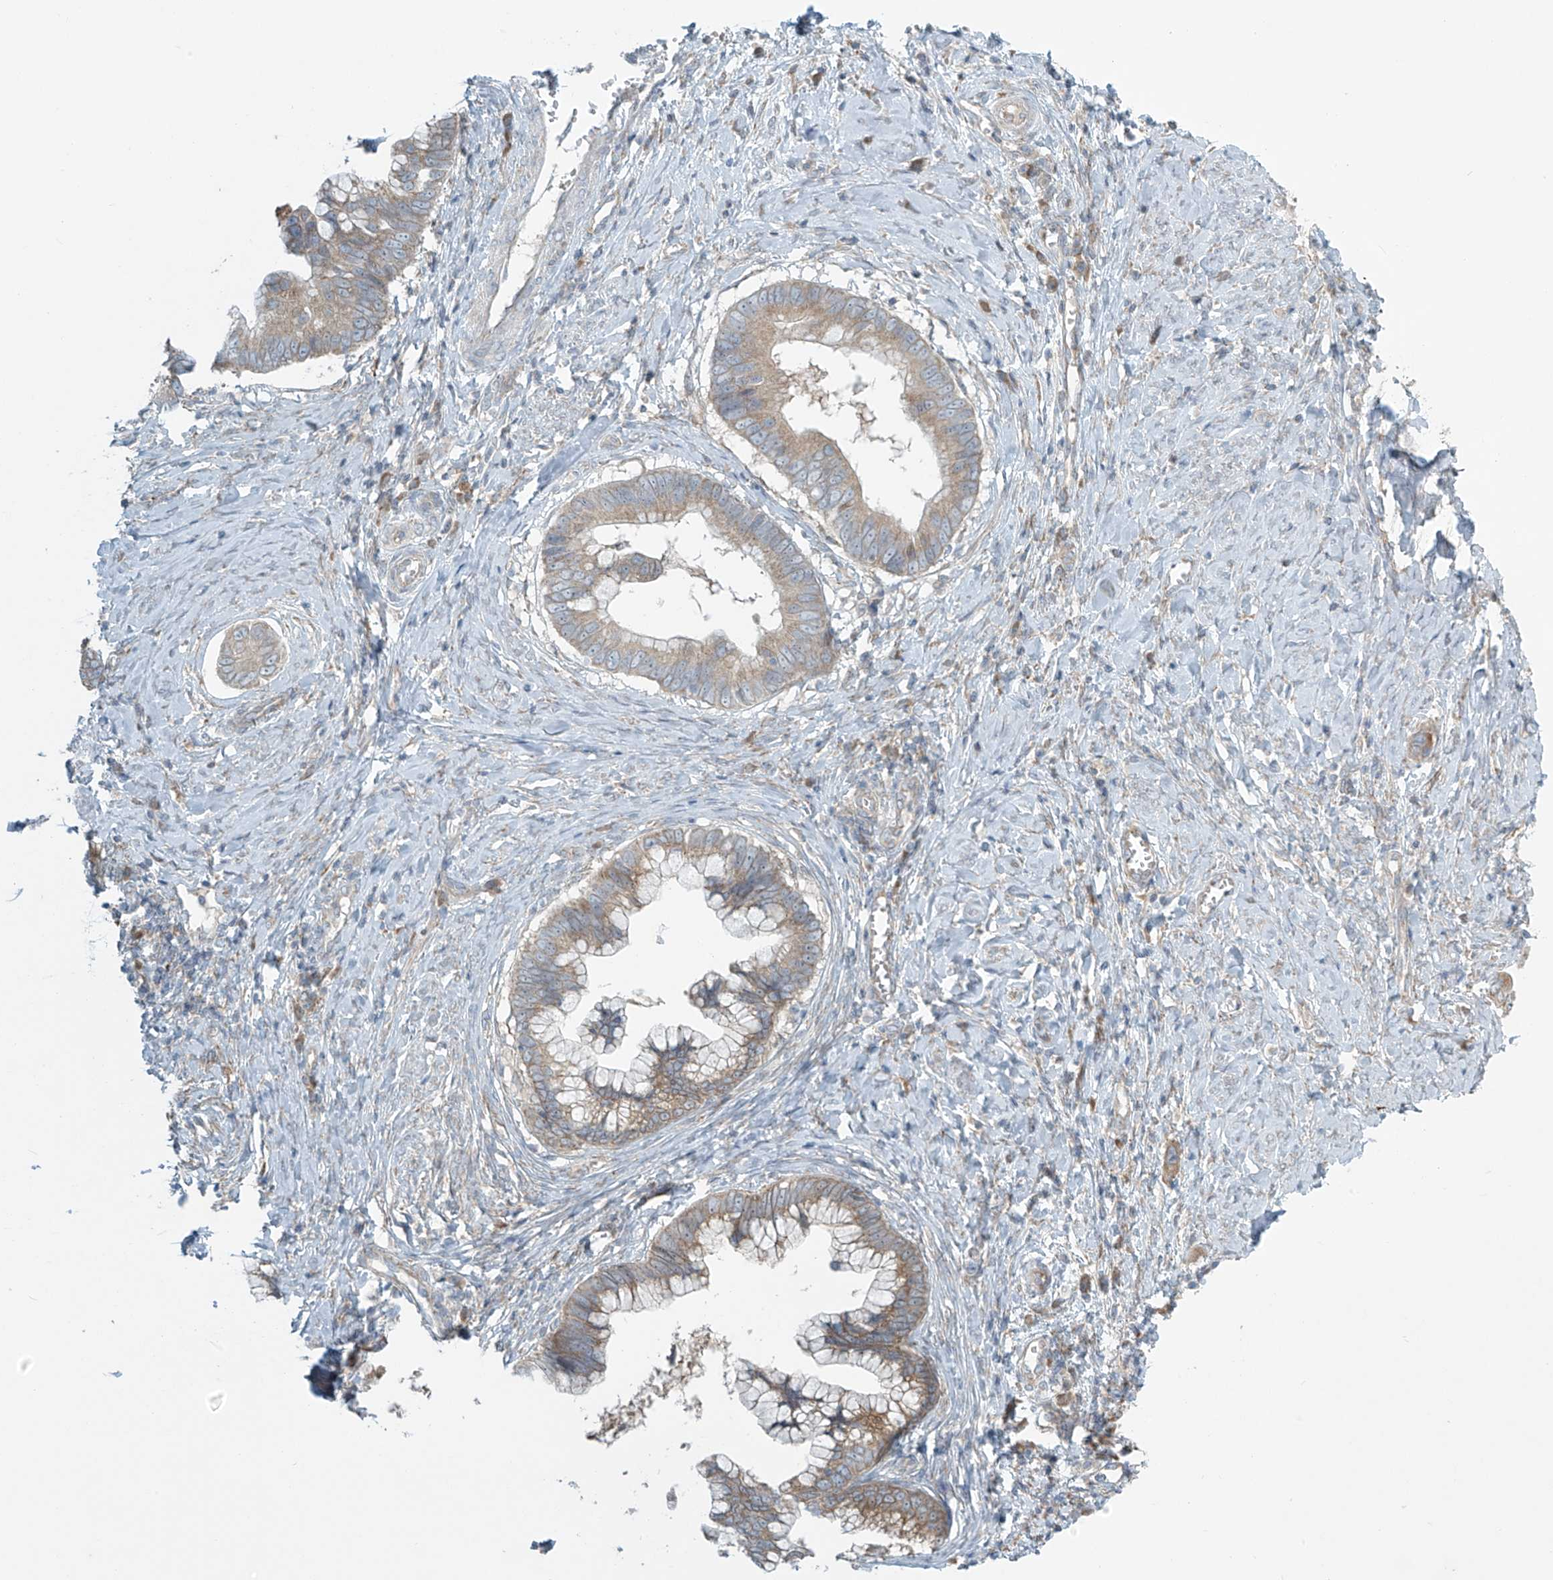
{"staining": {"intensity": "weak", "quantity": "25%-75%", "location": "cytoplasmic/membranous"}, "tissue": "cervical cancer", "cell_type": "Tumor cells", "image_type": "cancer", "snomed": [{"axis": "morphology", "description": "Adenocarcinoma, NOS"}, {"axis": "topography", "description": "Cervix"}], "caption": "Immunohistochemistry (DAB (3,3'-diaminobenzidine)) staining of human adenocarcinoma (cervical) exhibits weak cytoplasmic/membranous protein expression in about 25%-75% of tumor cells. (DAB (3,3'-diaminobenzidine) = brown stain, brightfield microscopy at high magnification).", "gene": "LZTS3", "patient": {"sex": "female", "age": 44}}